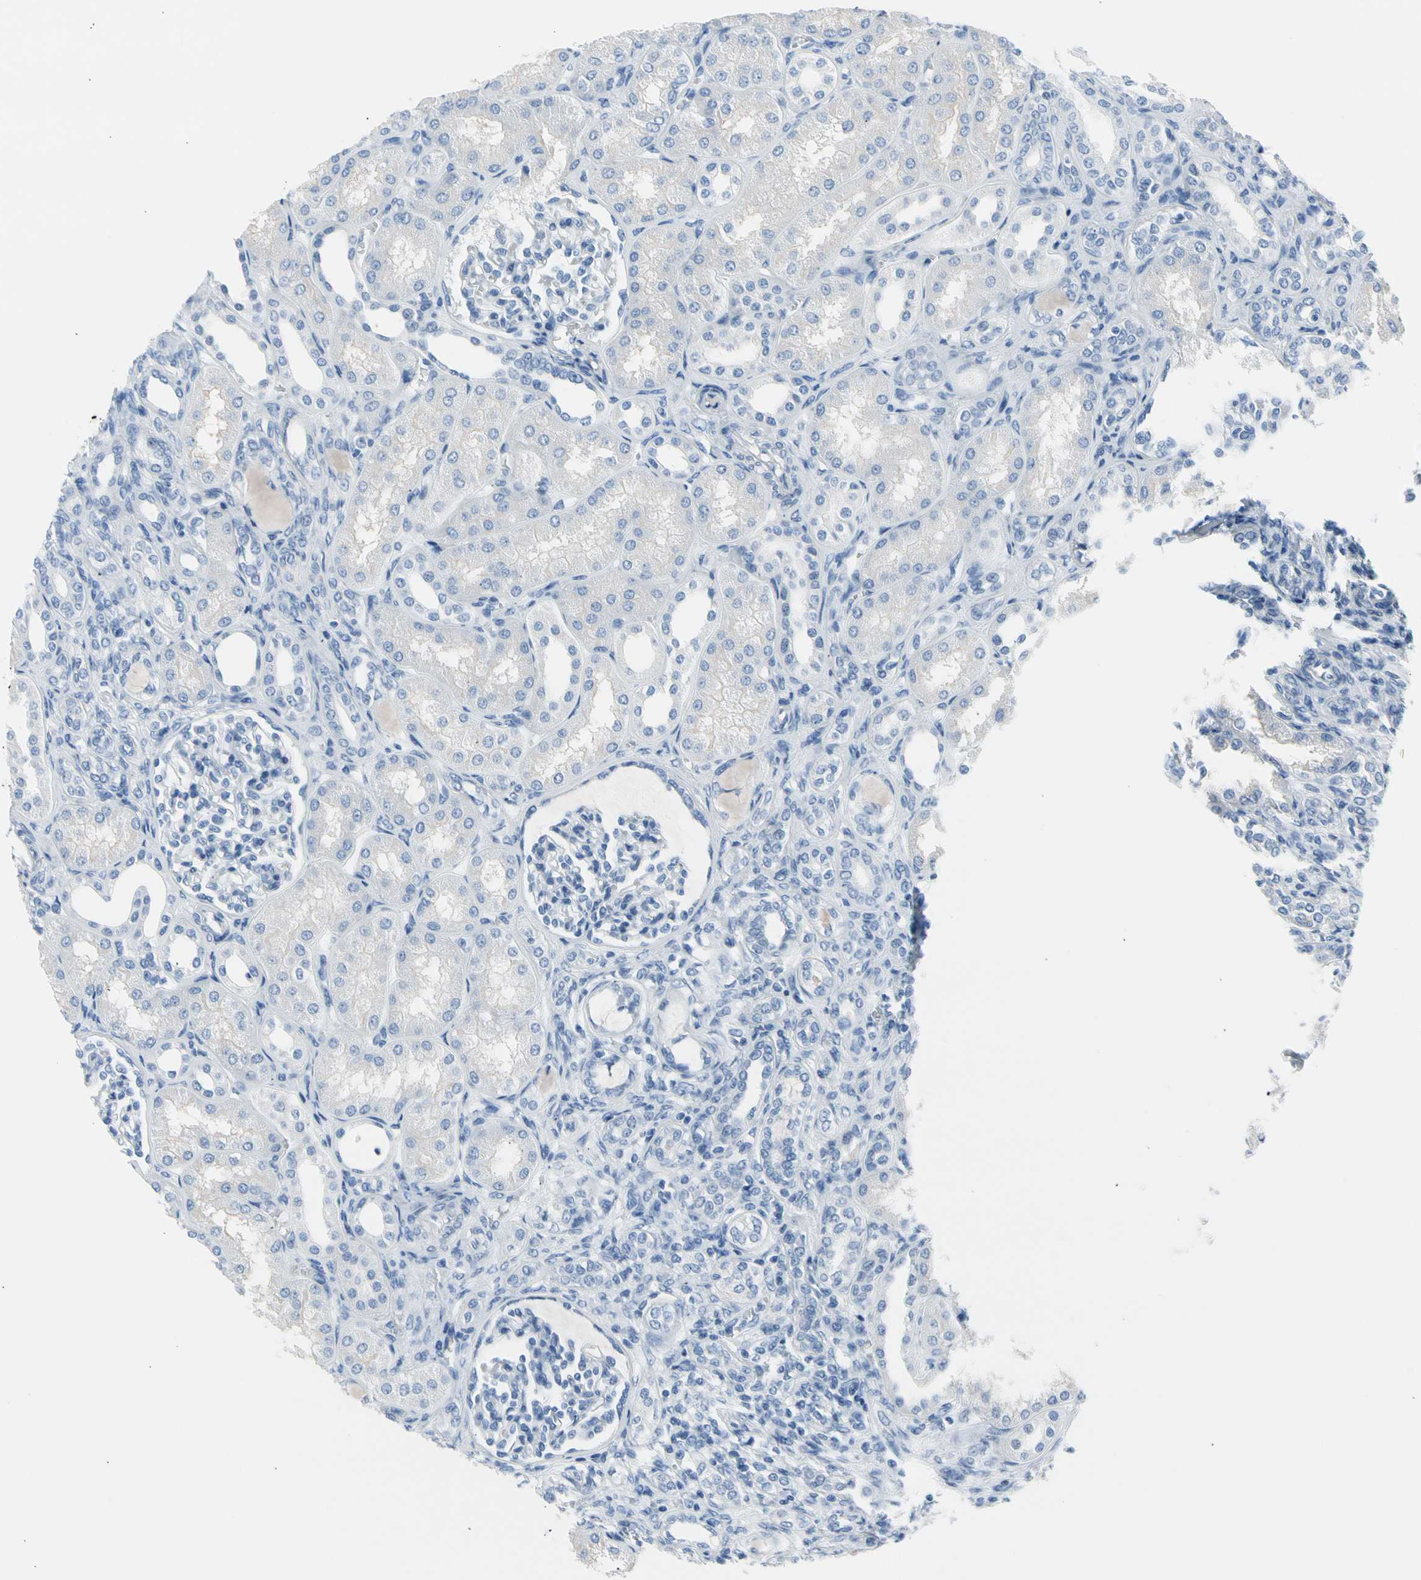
{"staining": {"intensity": "negative", "quantity": "none", "location": "none"}, "tissue": "kidney", "cell_type": "Cells in glomeruli", "image_type": "normal", "snomed": [{"axis": "morphology", "description": "Normal tissue, NOS"}, {"axis": "topography", "description": "Kidney"}], "caption": "An IHC histopathology image of benign kidney is shown. There is no staining in cells in glomeruli of kidney.", "gene": "TPO", "patient": {"sex": "male", "age": 7}}